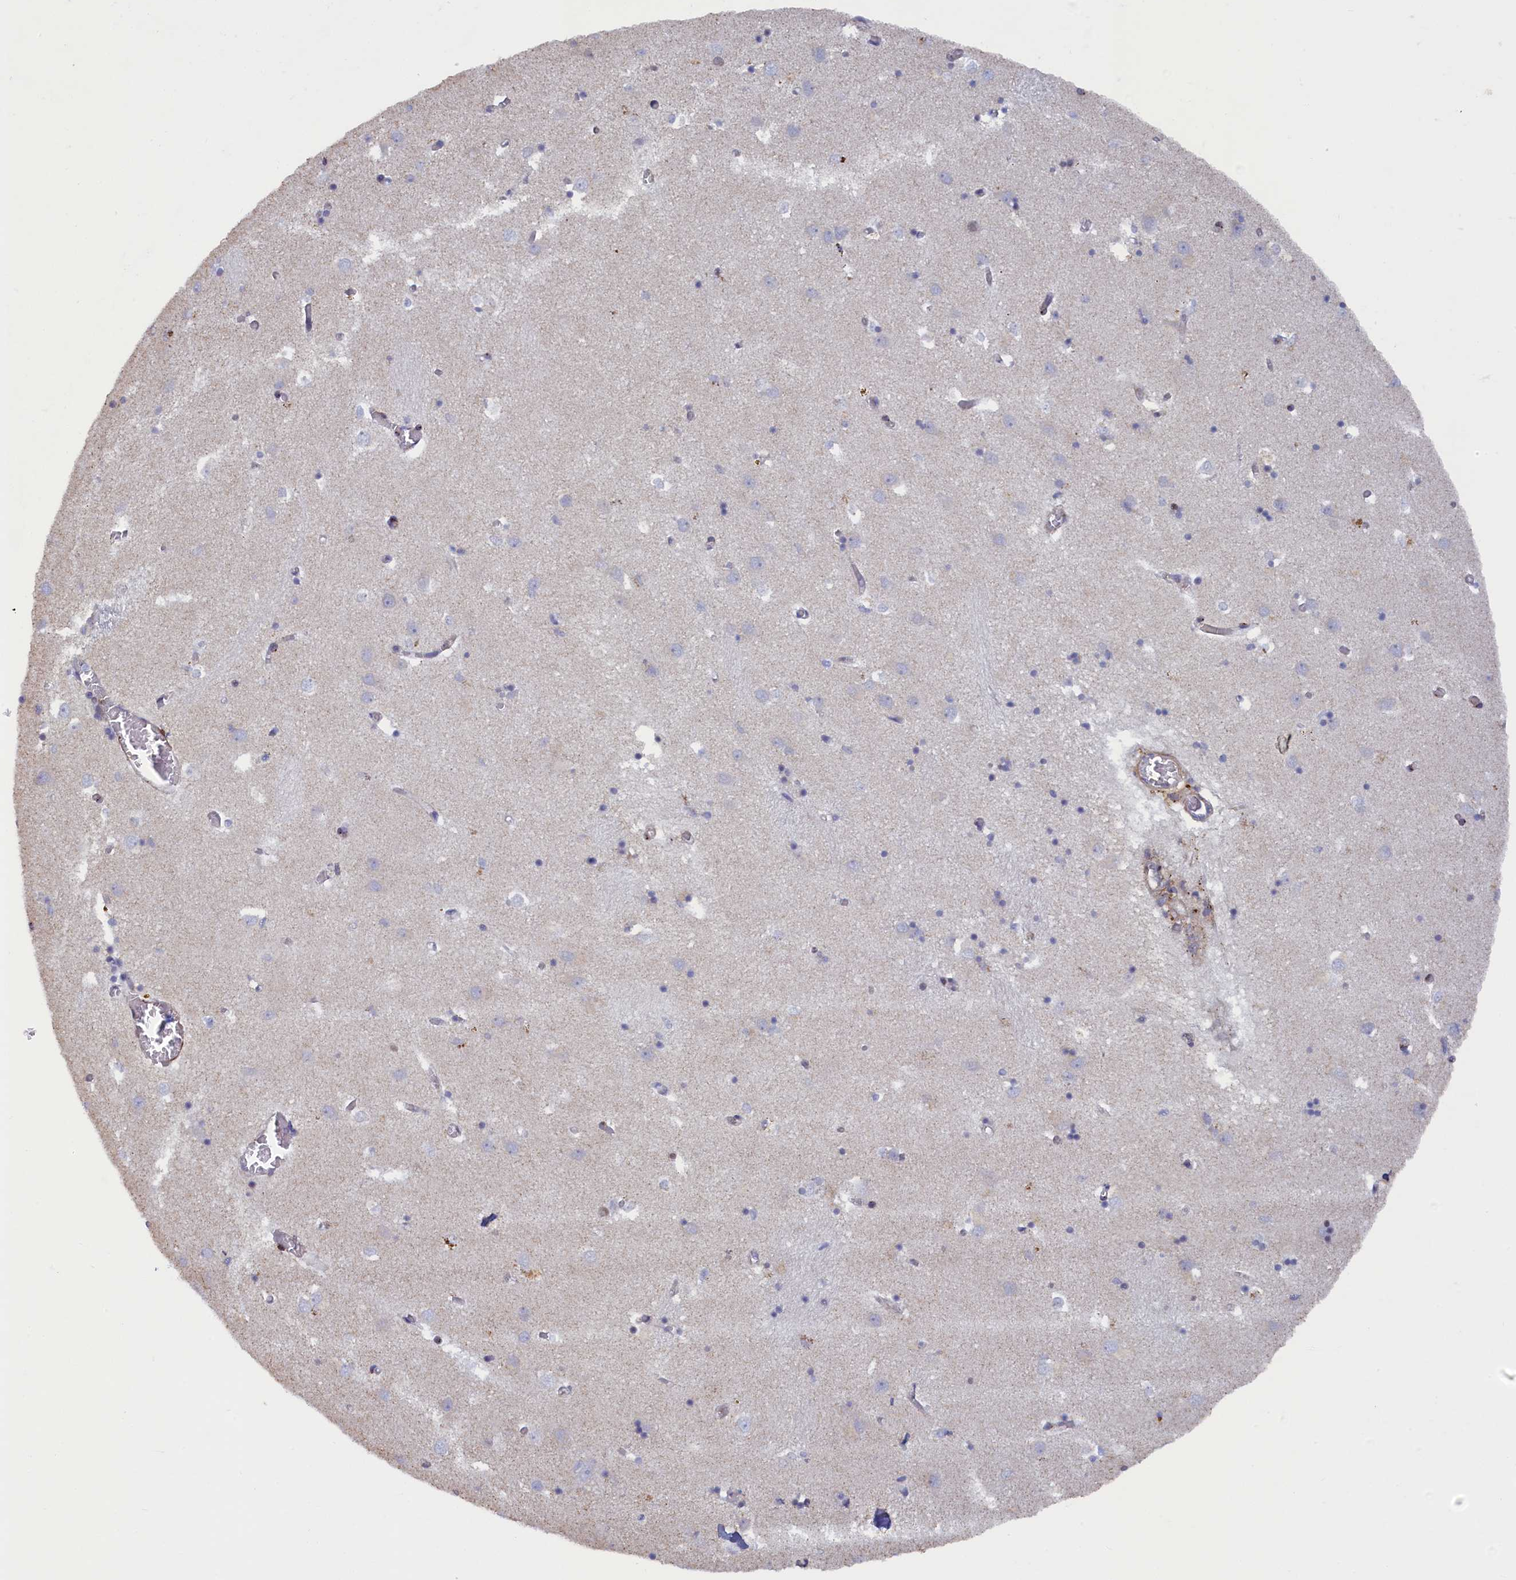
{"staining": {"intensity": "moderate", "quantity": "<25%", "location": "cytoplasmic/membranous"}, "tissue": "caudate", "cell_type": "Glial cells", "image_type": "normal", "snomed": [{"axis": "morphology", "description": "Normal tissue, NOS"}, {"axis": "topography", "description": "Lateral ventricle wall"}], "caption": "Benign caudate shows moderate cytoplasmic/membranous staining in about <25% of glial cells, visualized by immunohistochemistry.", "gene": "POGLUT3", "patient": {"sex": "male", "age": 70}}